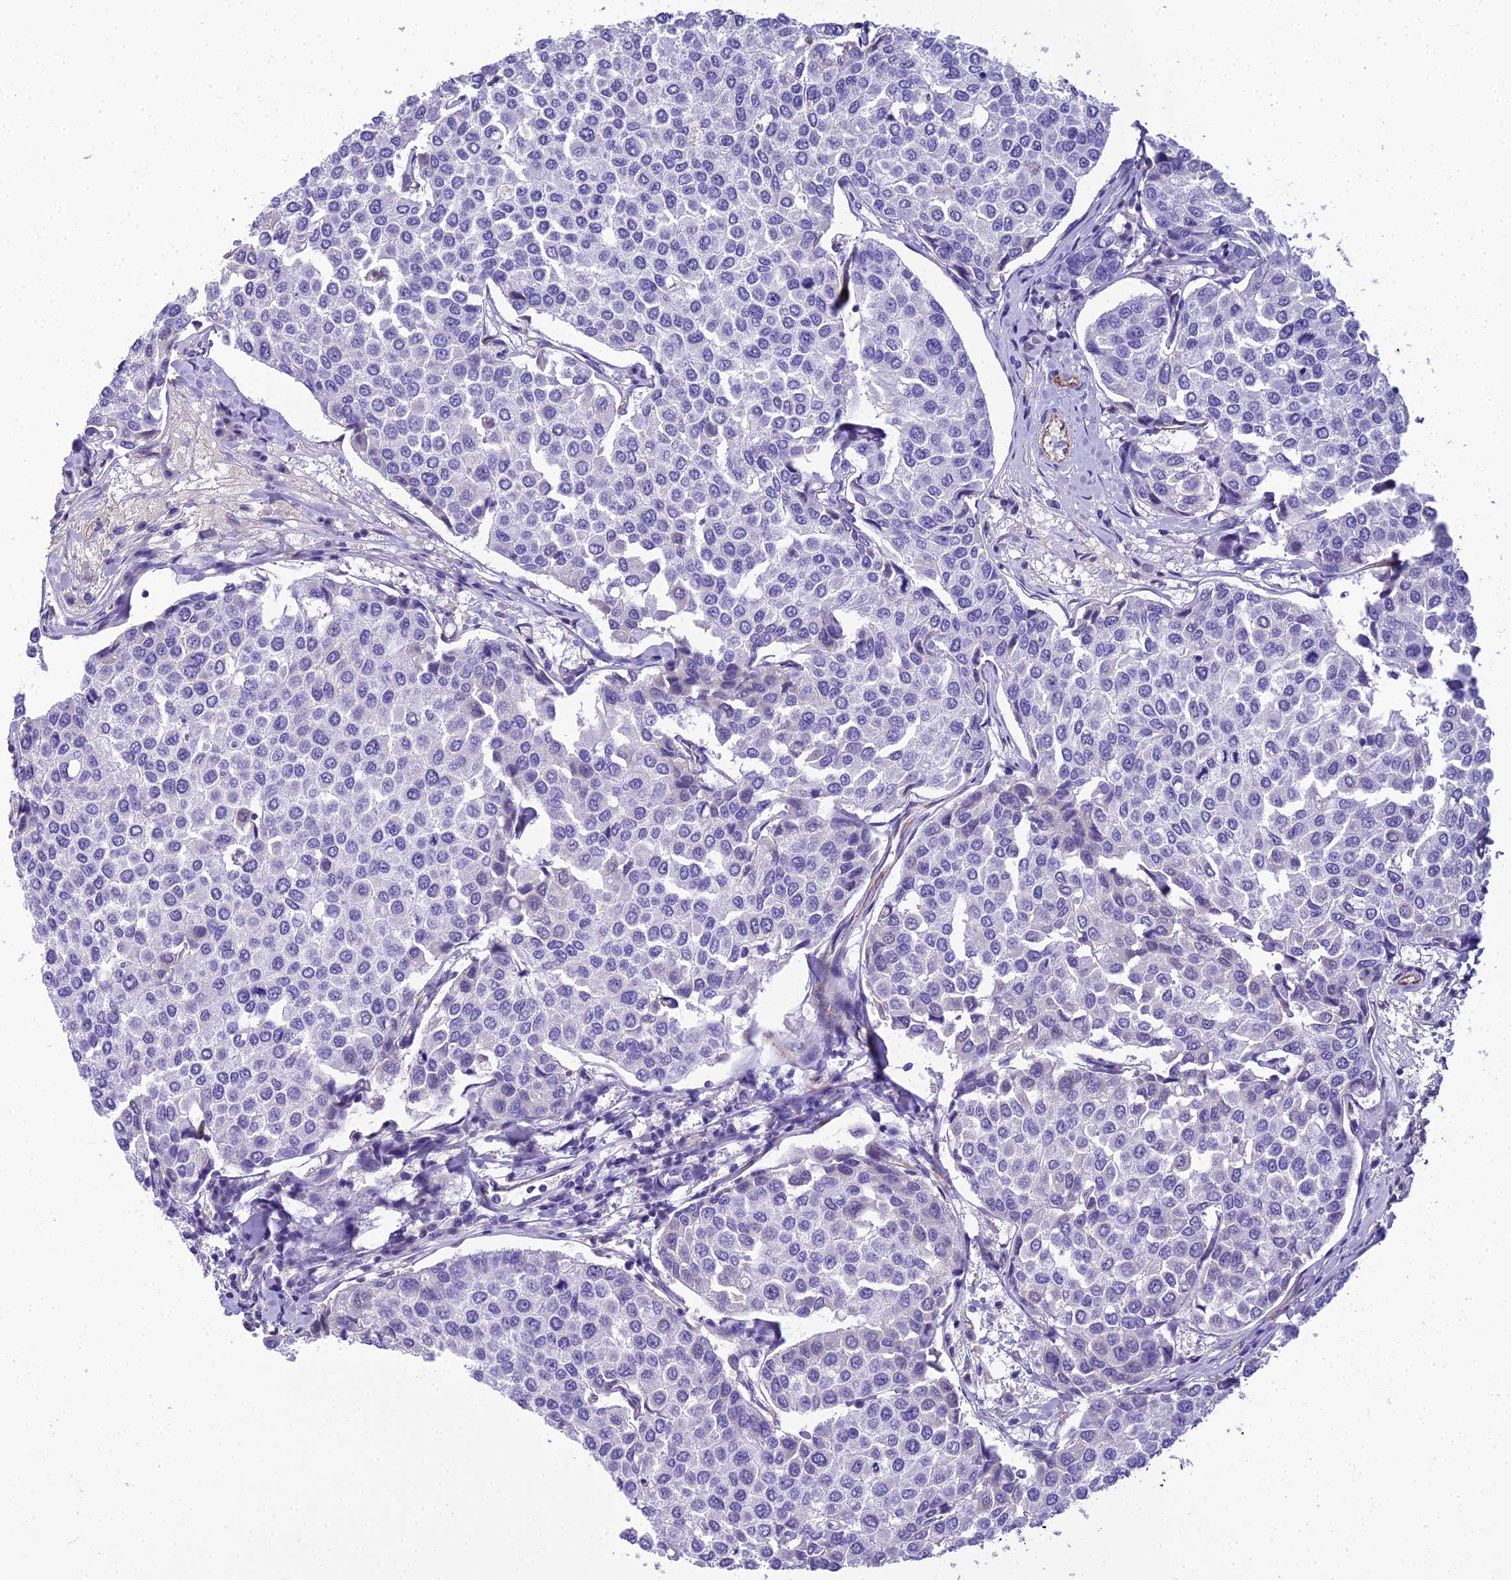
{"staining": {"intensity": "negative", "quantity": "none", "location": "none"}, "tissue": "breast cancer", "cell_type": "Tumor cells", "image_type": "cancer", "snomed": [{"axis": "morphology", "description": "Duct carcinoma"}, {"axis": "topography", "description": "Breast"}], "caption": "A high-resolution photomicrograph shows immunohistochemistry staining of breast intraductal carcinoma, which displays no significant positivity in tumor cells.", "gene": "NINJ1", "patient": {"sex": "female", "age": 55}}